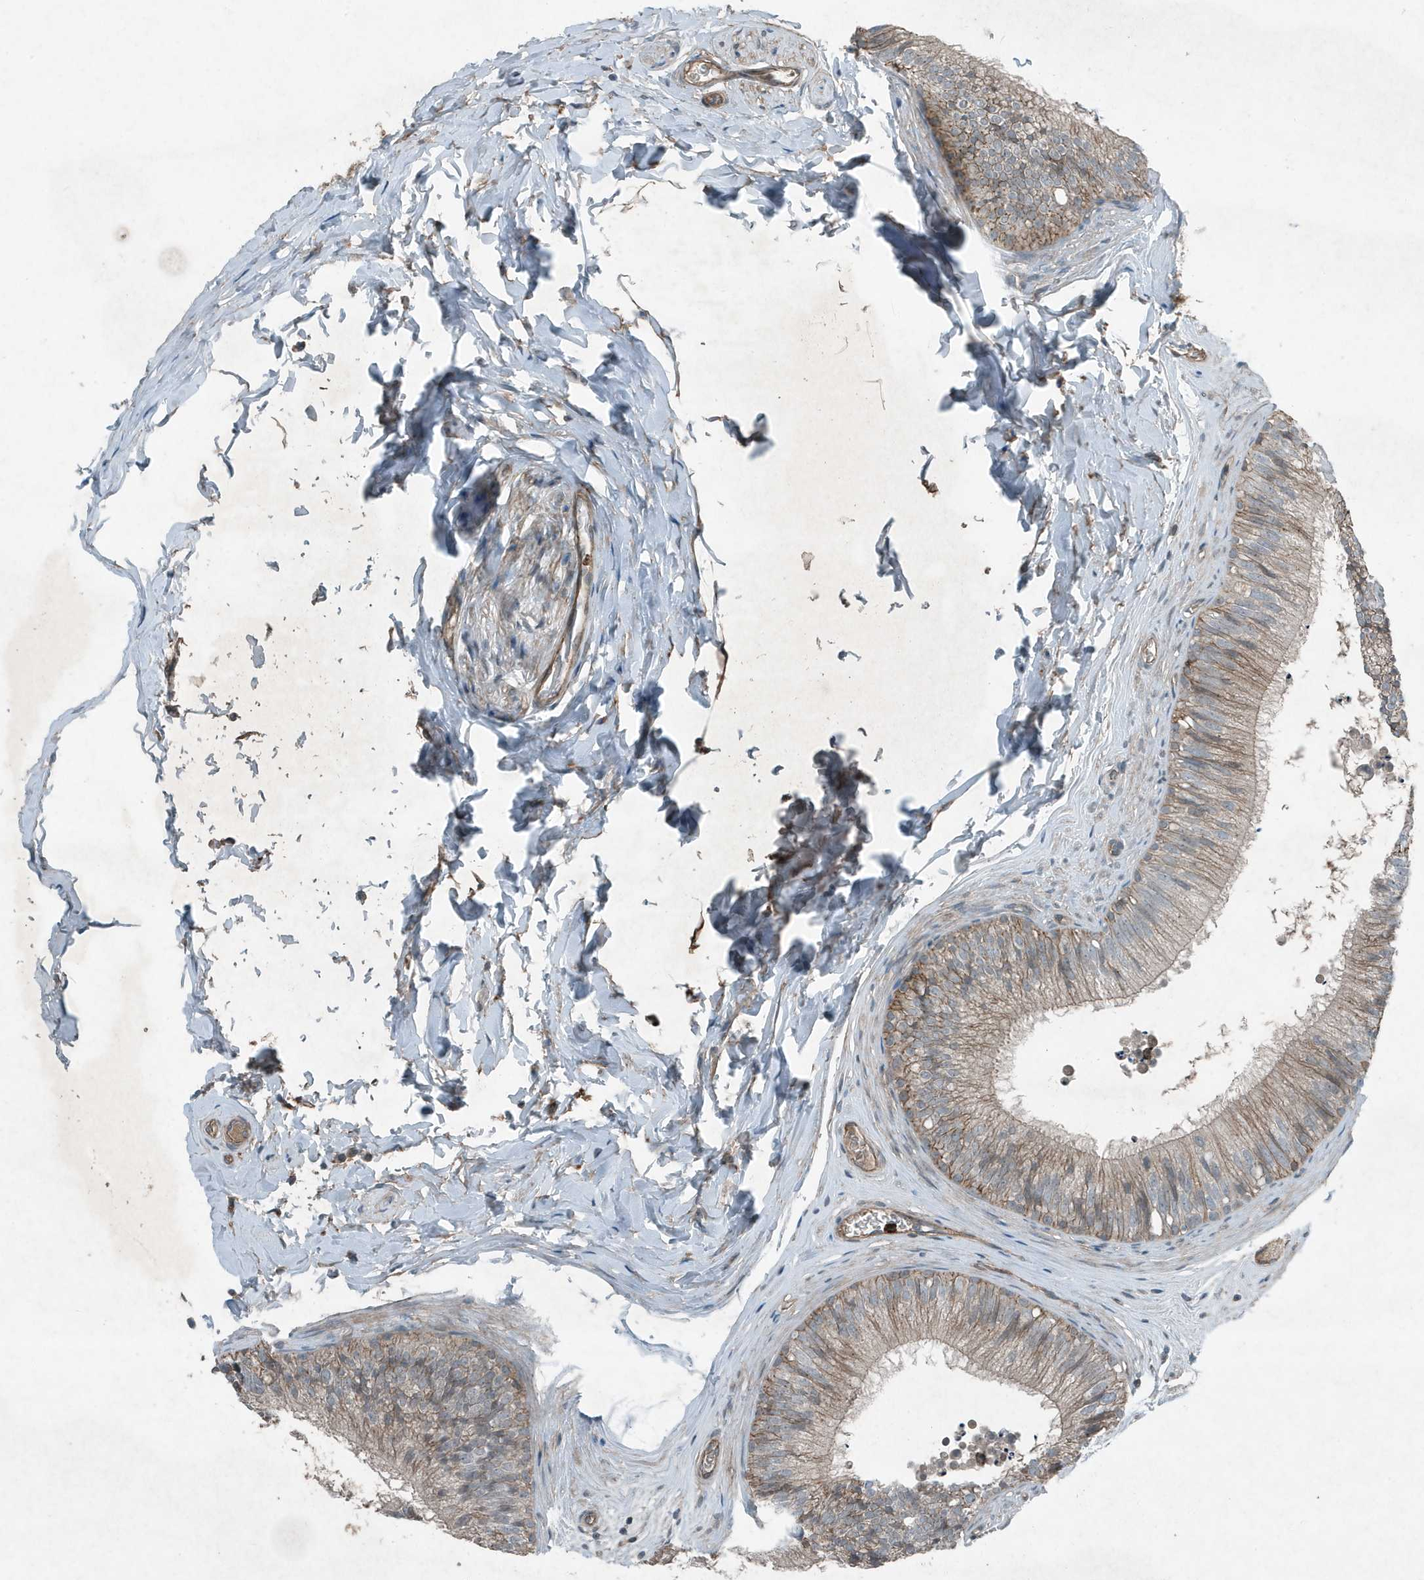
{"staining": {"intensity": "moderate", "quantity": "25%-75%", "location": "cytoplasmic/membranous"}, "tissue": "epididymis", "cell_type": "Glandular cells", "image_type": "normal", "snomed": [{"axis": "morphology", "description": "Normal tissue, NOS"}, {"axis": "topography", "description": "Epididymis"}], "caption": "Protein expression analysis of unremarkable human epididymis reveals moderate cytoplasmic/membranous expression in about 25%-75% of glandular cells. (Stains: DAB in brown, nuclei in blue, Microscopy: brightfield microscopy at high magnification).", "gene": "DAPP1", "patient": {"sex": "male", "age": 29}}